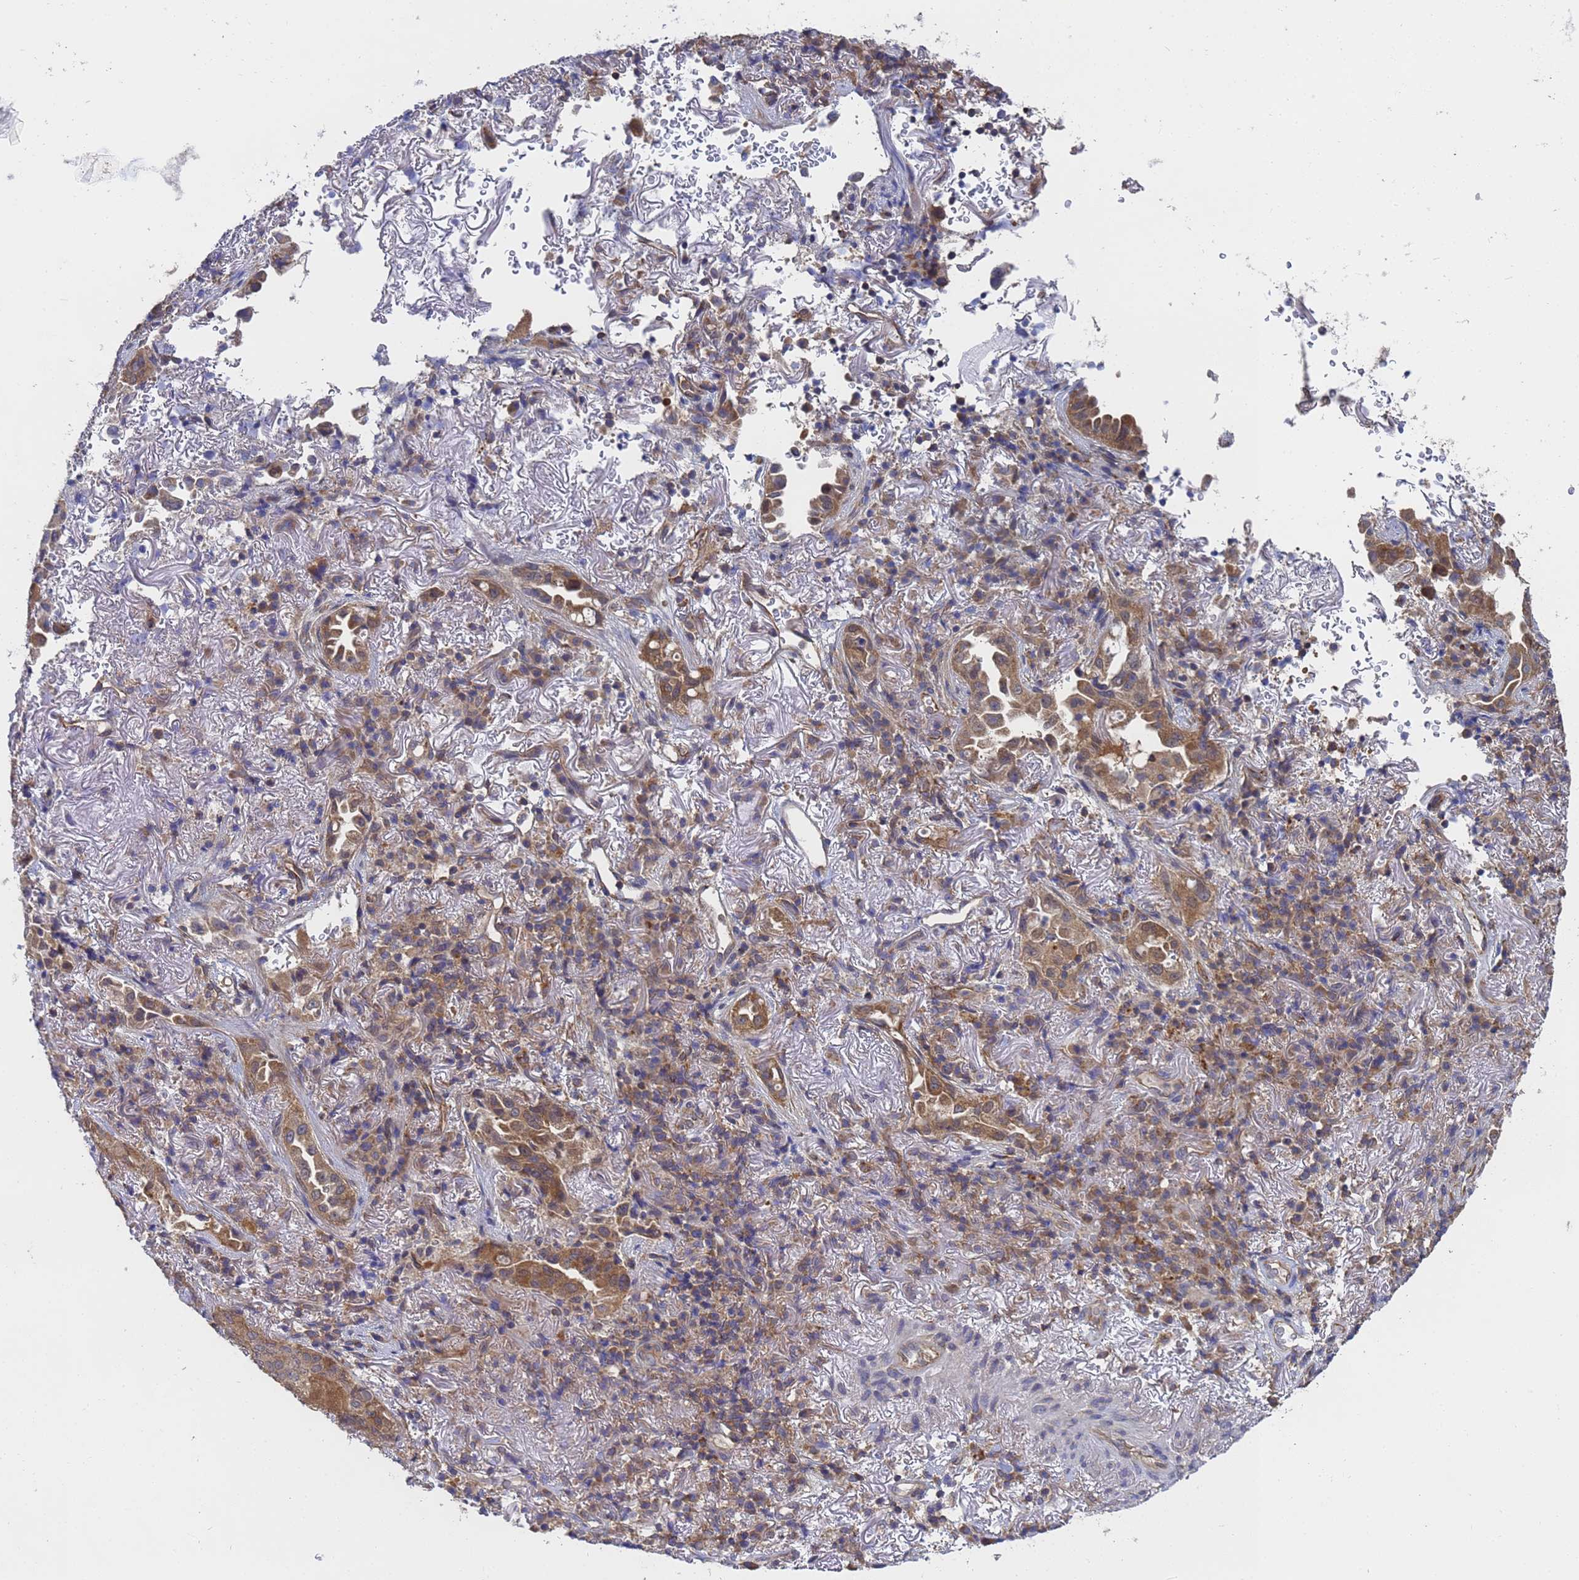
{"staining": {"intensity": "moderate", "quantity": ">75%", "location": "cytoplasmic/membranous"}, "tissue": "lung cancer", "cell_type": "Tumor cells", "image_type": "cancer", "snomed": [{"axis": "morphology", "description": "Adenocarcinoma, NOS"}, {"axis": "topography", "description": "Lung"}], "caption": "A high-resolution image shows immunohistochemistry staining of lung cancer, which demonstrates moderate cytoplasmic/membranous positivity in about >75% of tumor cells. (DAB IHC with brightfield microscopy, high magnification).", "gene": "ALS2CL", "patient": {"sex": "female", "age": 69}}